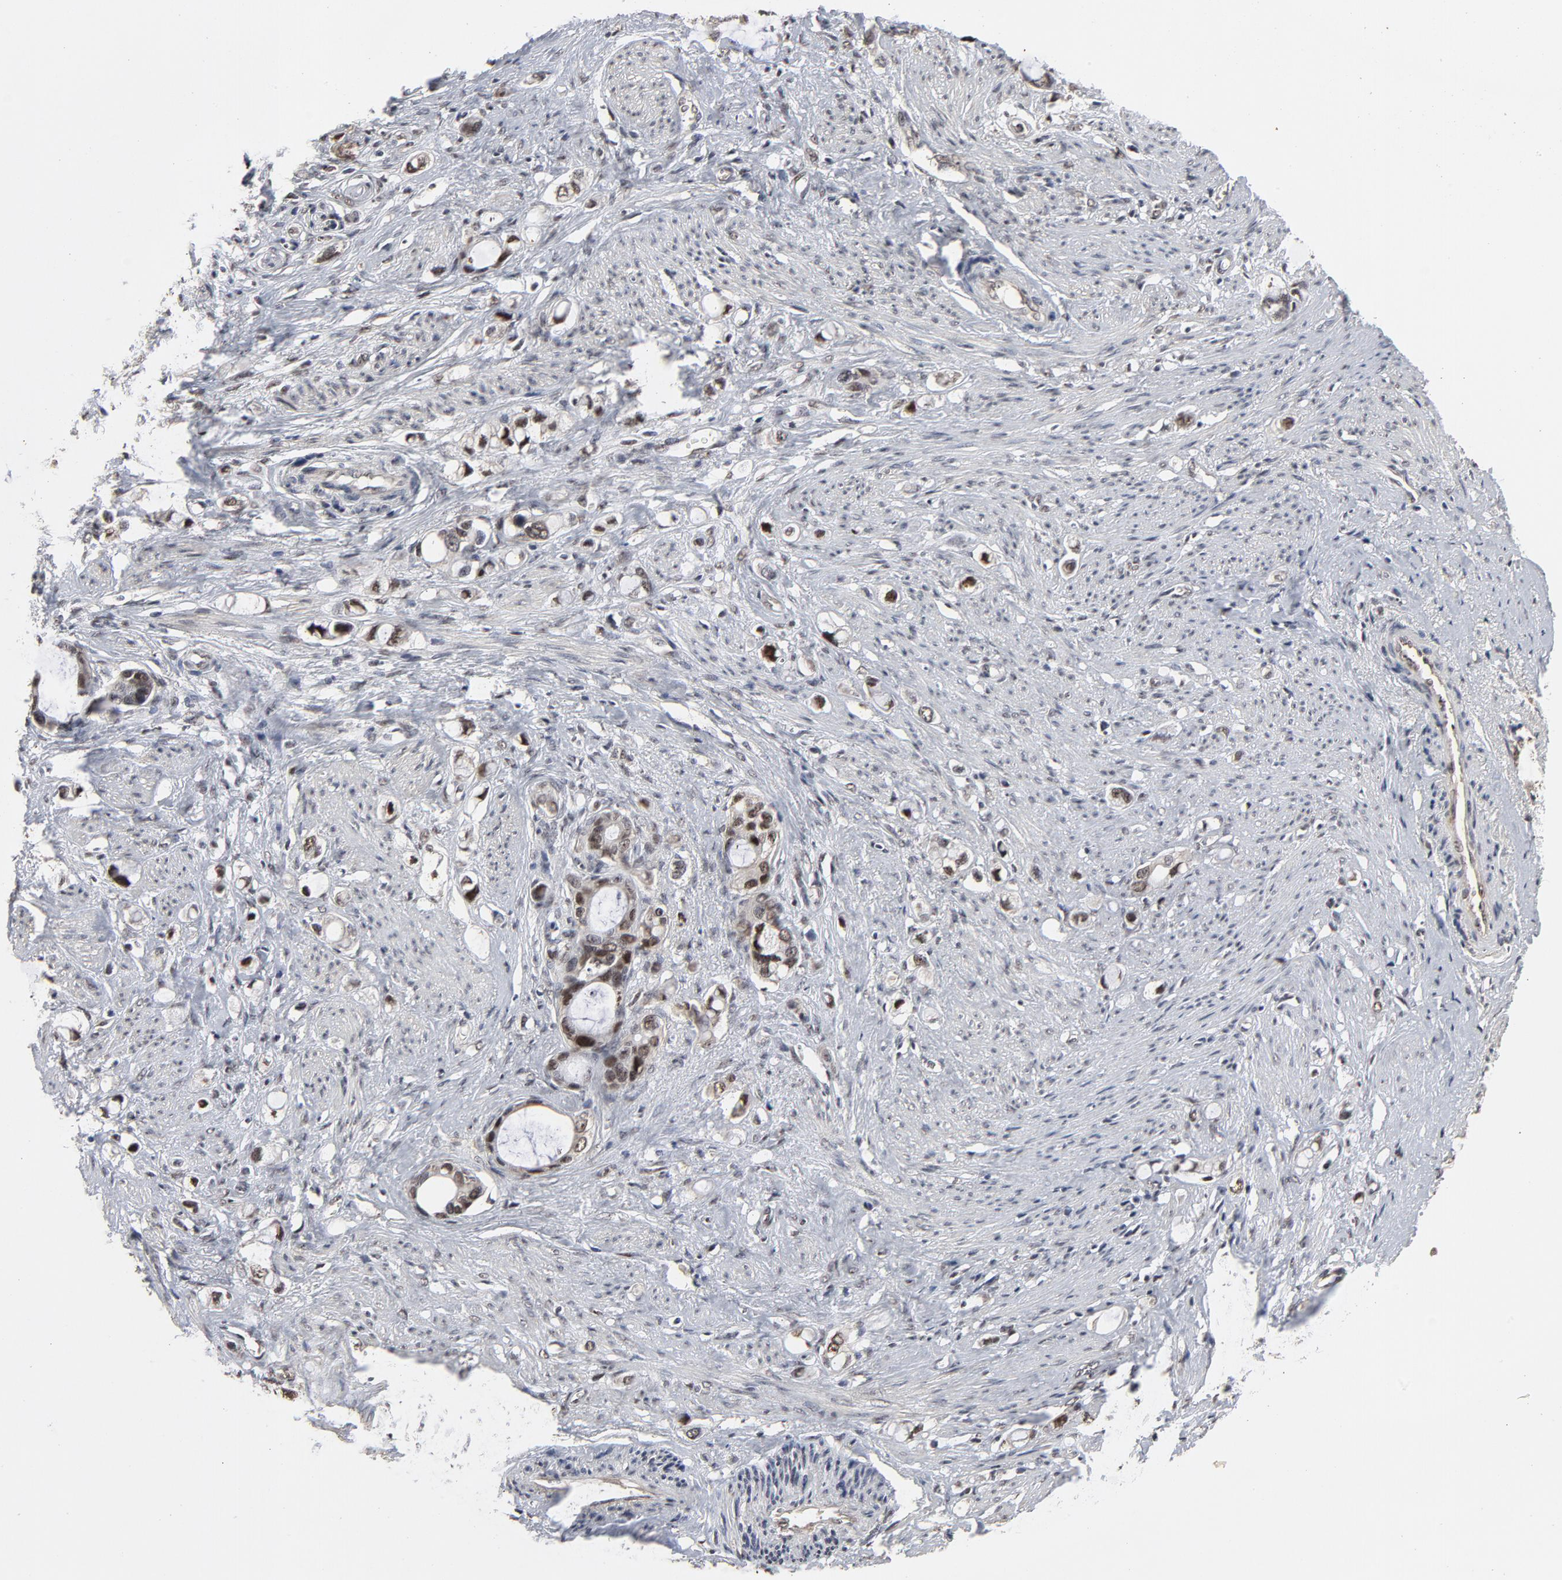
{"staining": {"intensity": "moderate", "quantity": "25%-75%", "location": "nuclear"}, "tissue": "stomach cancer", "cell_type": "Tumor cells", "image_type": "cancer", "snomed": [{"axis": "morphology", "description": "Adenocarcinoma, NOS"}, {"axis": "topography", "description": "Stomach"}], "caption": "Tumor cells show medium levels of moderate nuclear staining in approximately 25%-75% of cells in adenocarcinoma (stomach). (brown staining indicates protein expression, while blue staining denotes nuclei).", "gene": "TP53RK", "patient": {"sex": "female", "age": 75}}